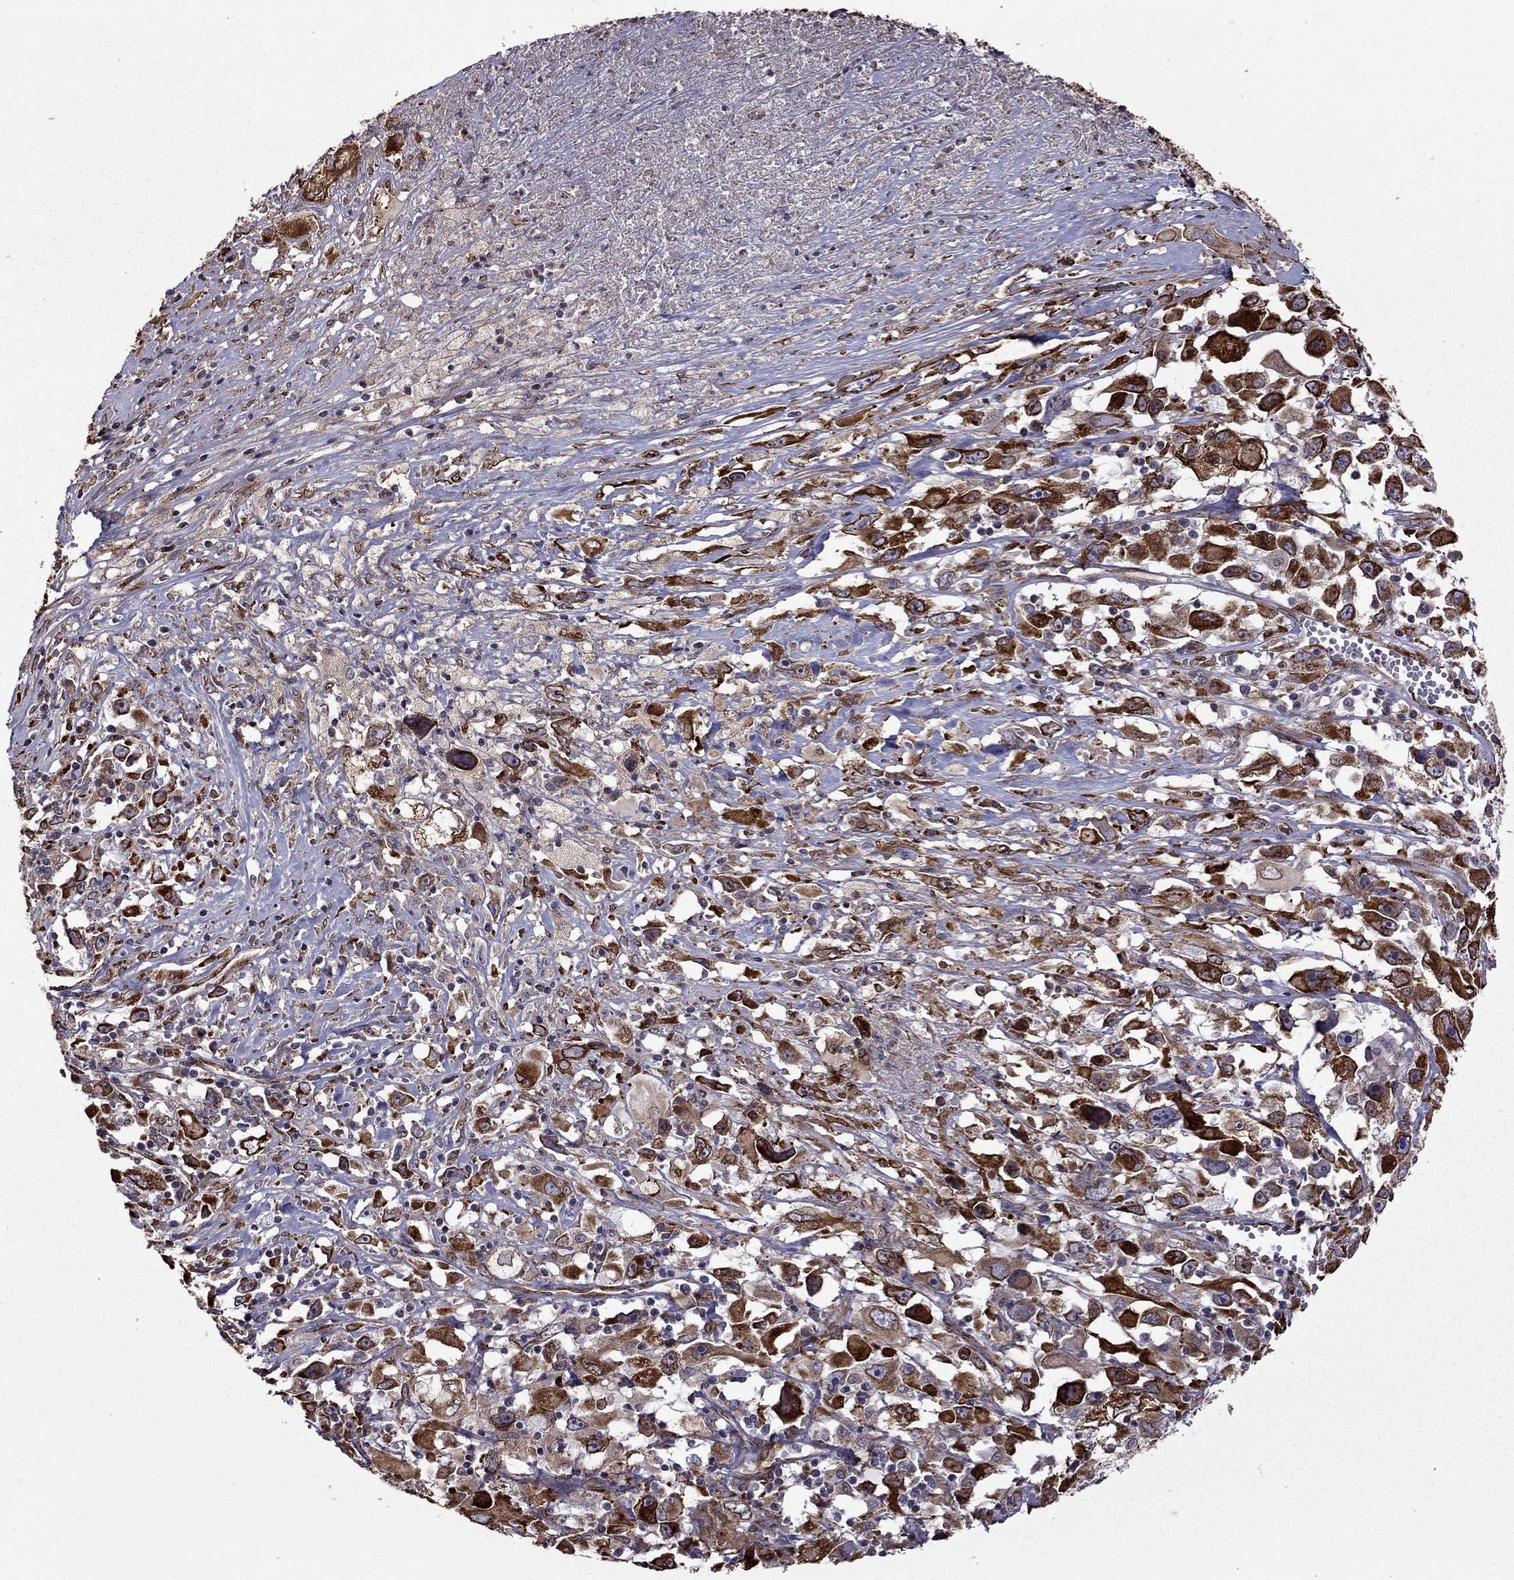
{"staining": {"intensity": "strong", "quantity": ">75%", "location": "cytoplasmic/membranous"}, "tissue": "melanoma", "cell_type": "Tumor cells", "image_type": "cancer", "snomed": [{"axis": "morphology", "description": "Malignant melanoma, Metastatic site"}, {"axis": "topography", "description": "Soft tissue"}], "caption": "This is a histology image of IHC staining of melanoma, which shows strong positivity in the cytoplasmic/membranous of tumor cells.", "gene": "IKBIP", "patient": {"sex": "male", "age": 50}}